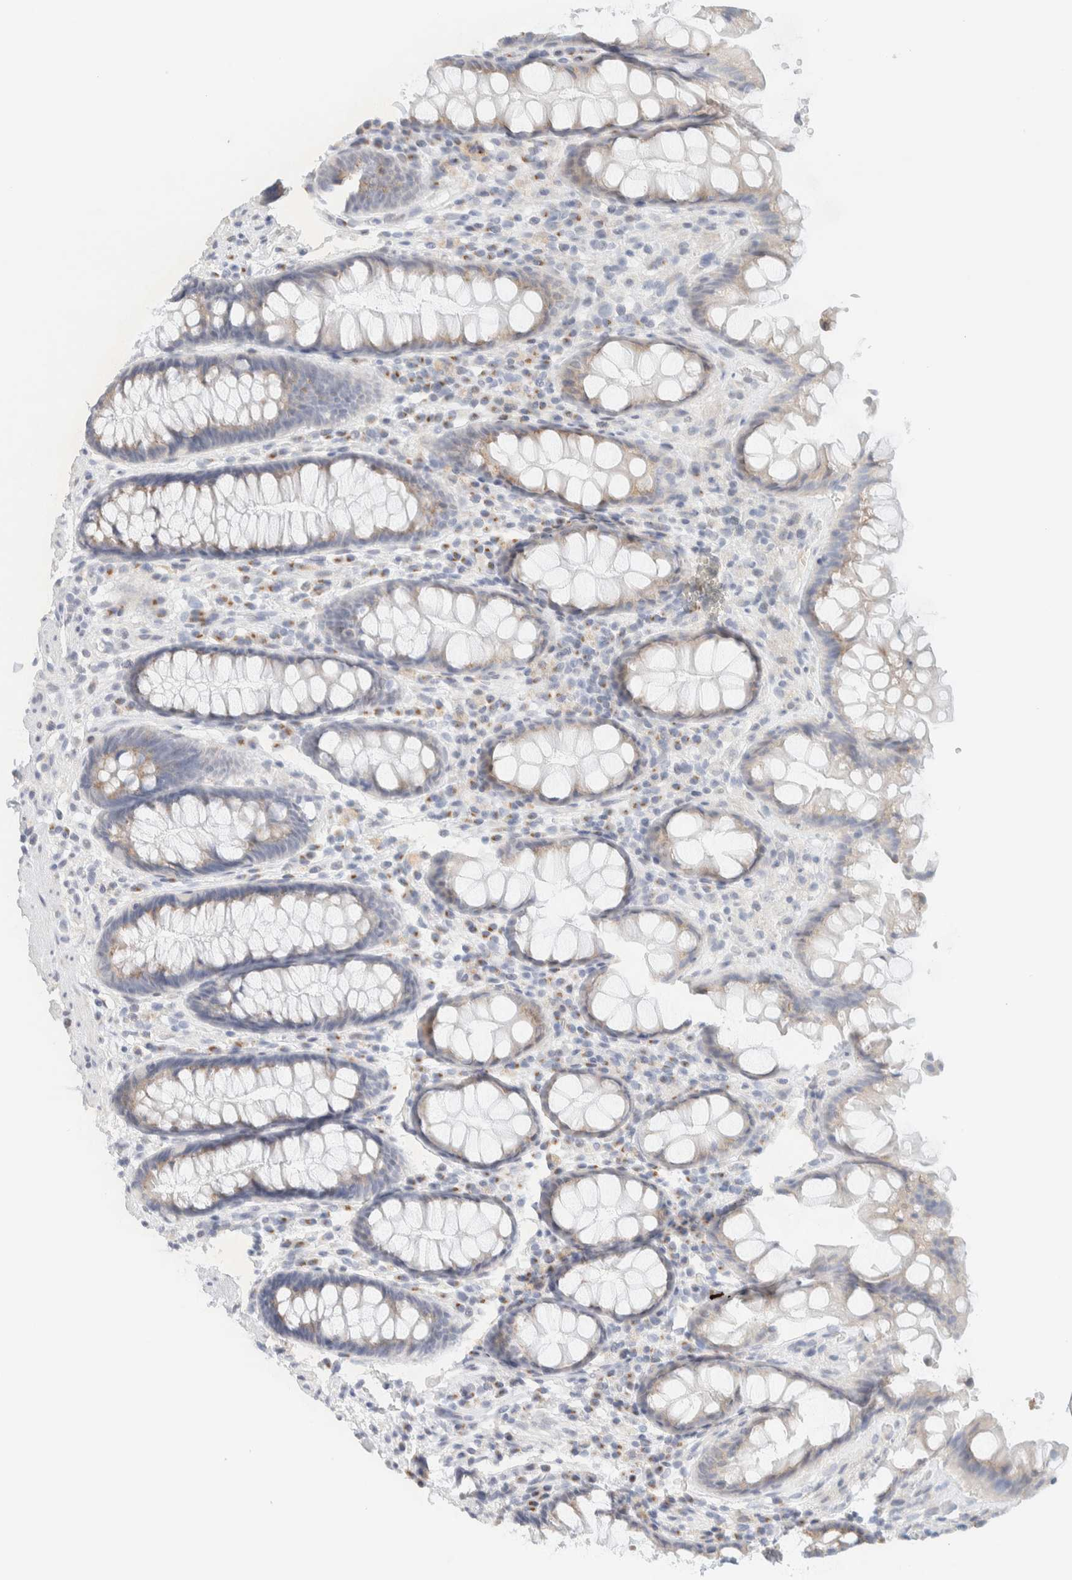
{"staining": {"intensity": "weak", "quantity": ">75%", "location": "cytoplasmic/membranous"}, "tissue": "rectum", "cell_type": "Glandular cells", "image_type": "normal", "snomed": [{"axis": "morphology", "description": "Normal tissue, NOS"}, {"axis": "topography", "description": "Rectum"}], "caption": "DAB immunohistochemical staining of normal rectum displays weak cytoplasmic/membranous protein expression in approximately >75% of glandular cells. The staining is performed using DAB brown chromogen to label protein expression. The nuclei are counter-stained blue using hematoxylin.", "gene": "SPNS3", "patient": {"sex": "male", "age": 64}}